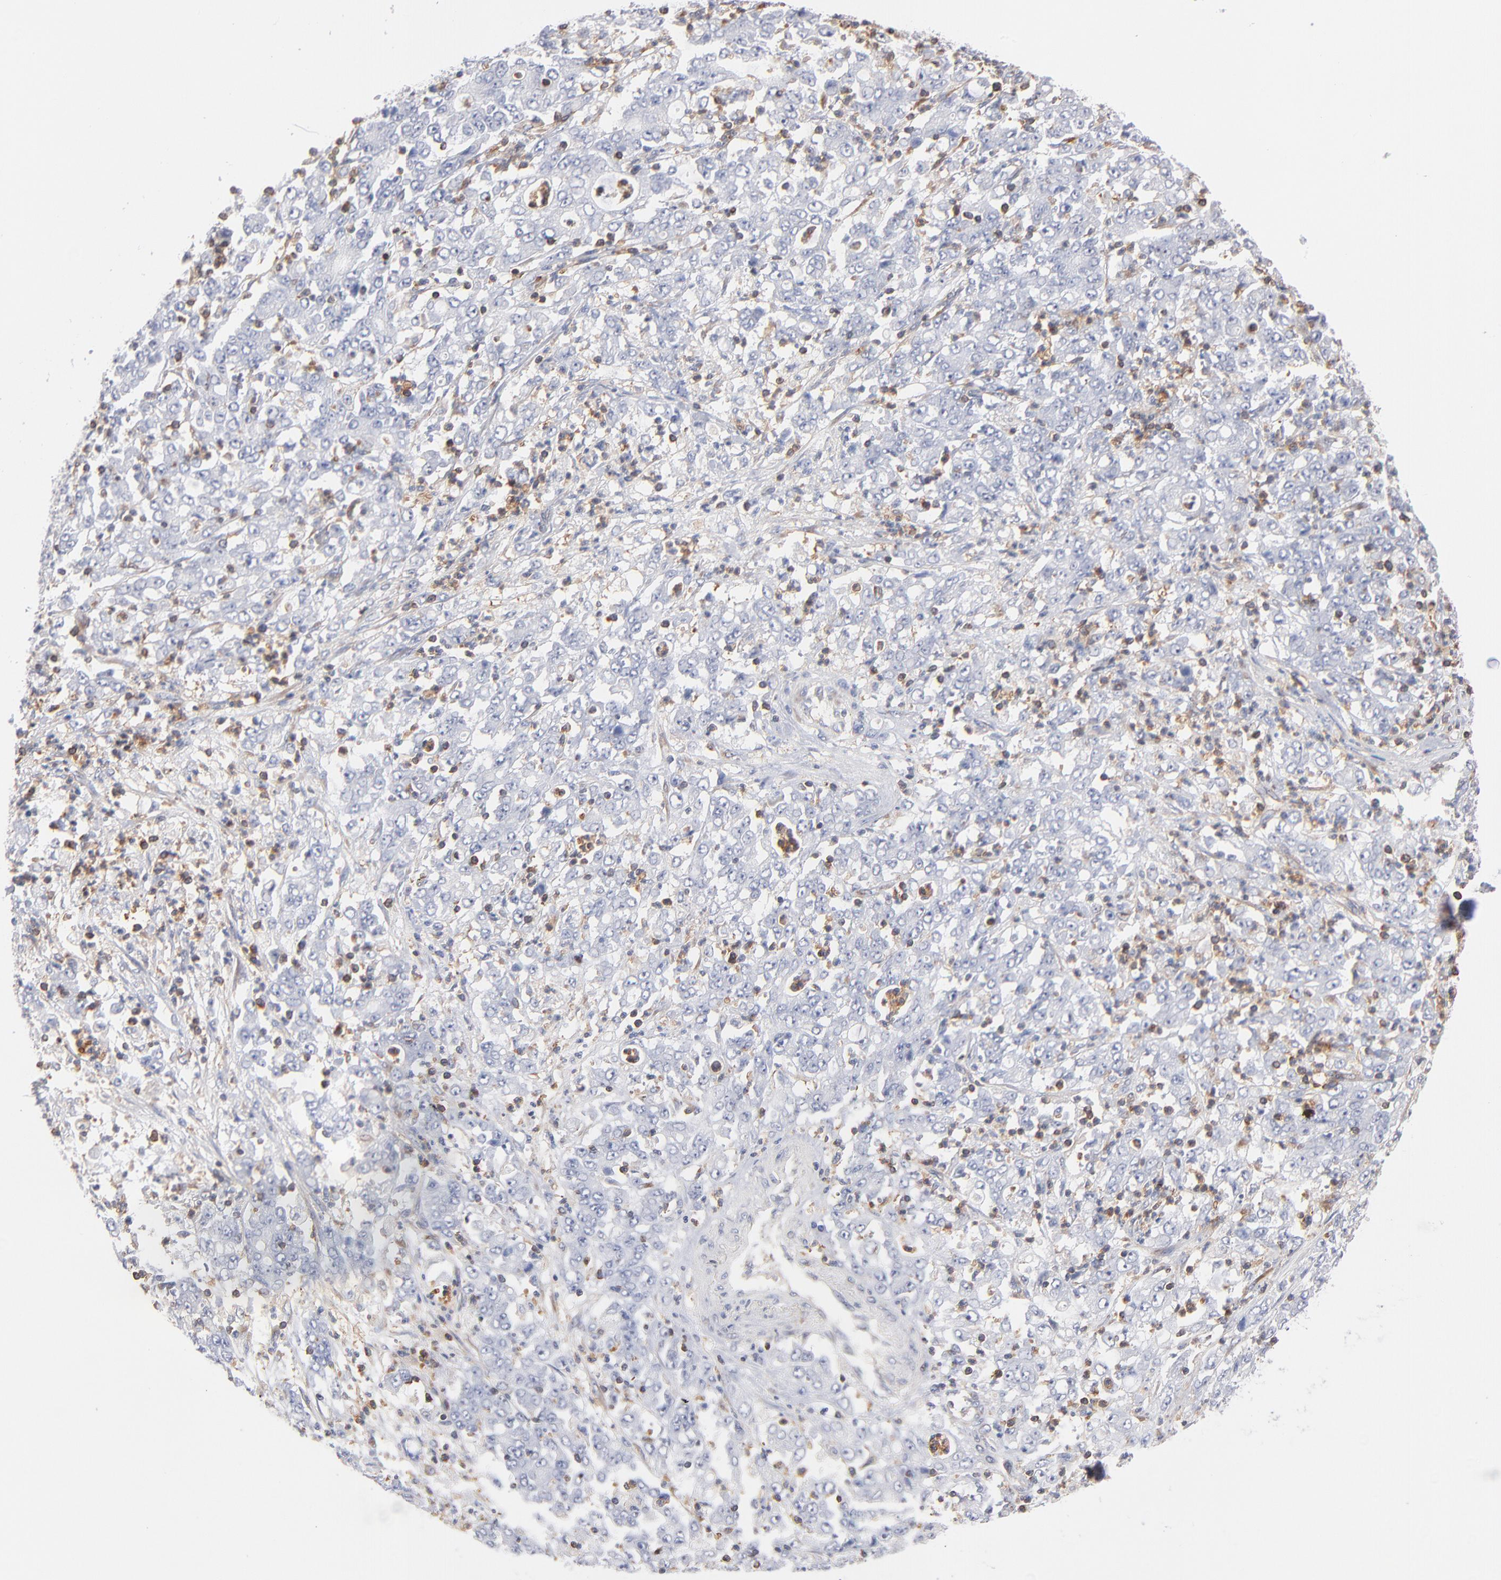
{"staining": {"intensity": "negative", "quantity": "none", "location": "none"}, "tissue": "stomach cancer", "cell_type": "Tumor cells", "image_type": "cancer", "snomed": [{"axis": "morphology", "description": "Adenocarcinoma, NOS"}, {"axis": "topography", "description": "Stomach, lower"}], "caption": "High power microscopy image of an IHC photomicrograph of stomach cancer, revealing no significant expression in tumor cells. (Immunohistochemistry, brightfield microscopy, high magnification).", "gene": "WIPF1", "patient": {"sex": "female", "age": 71}}